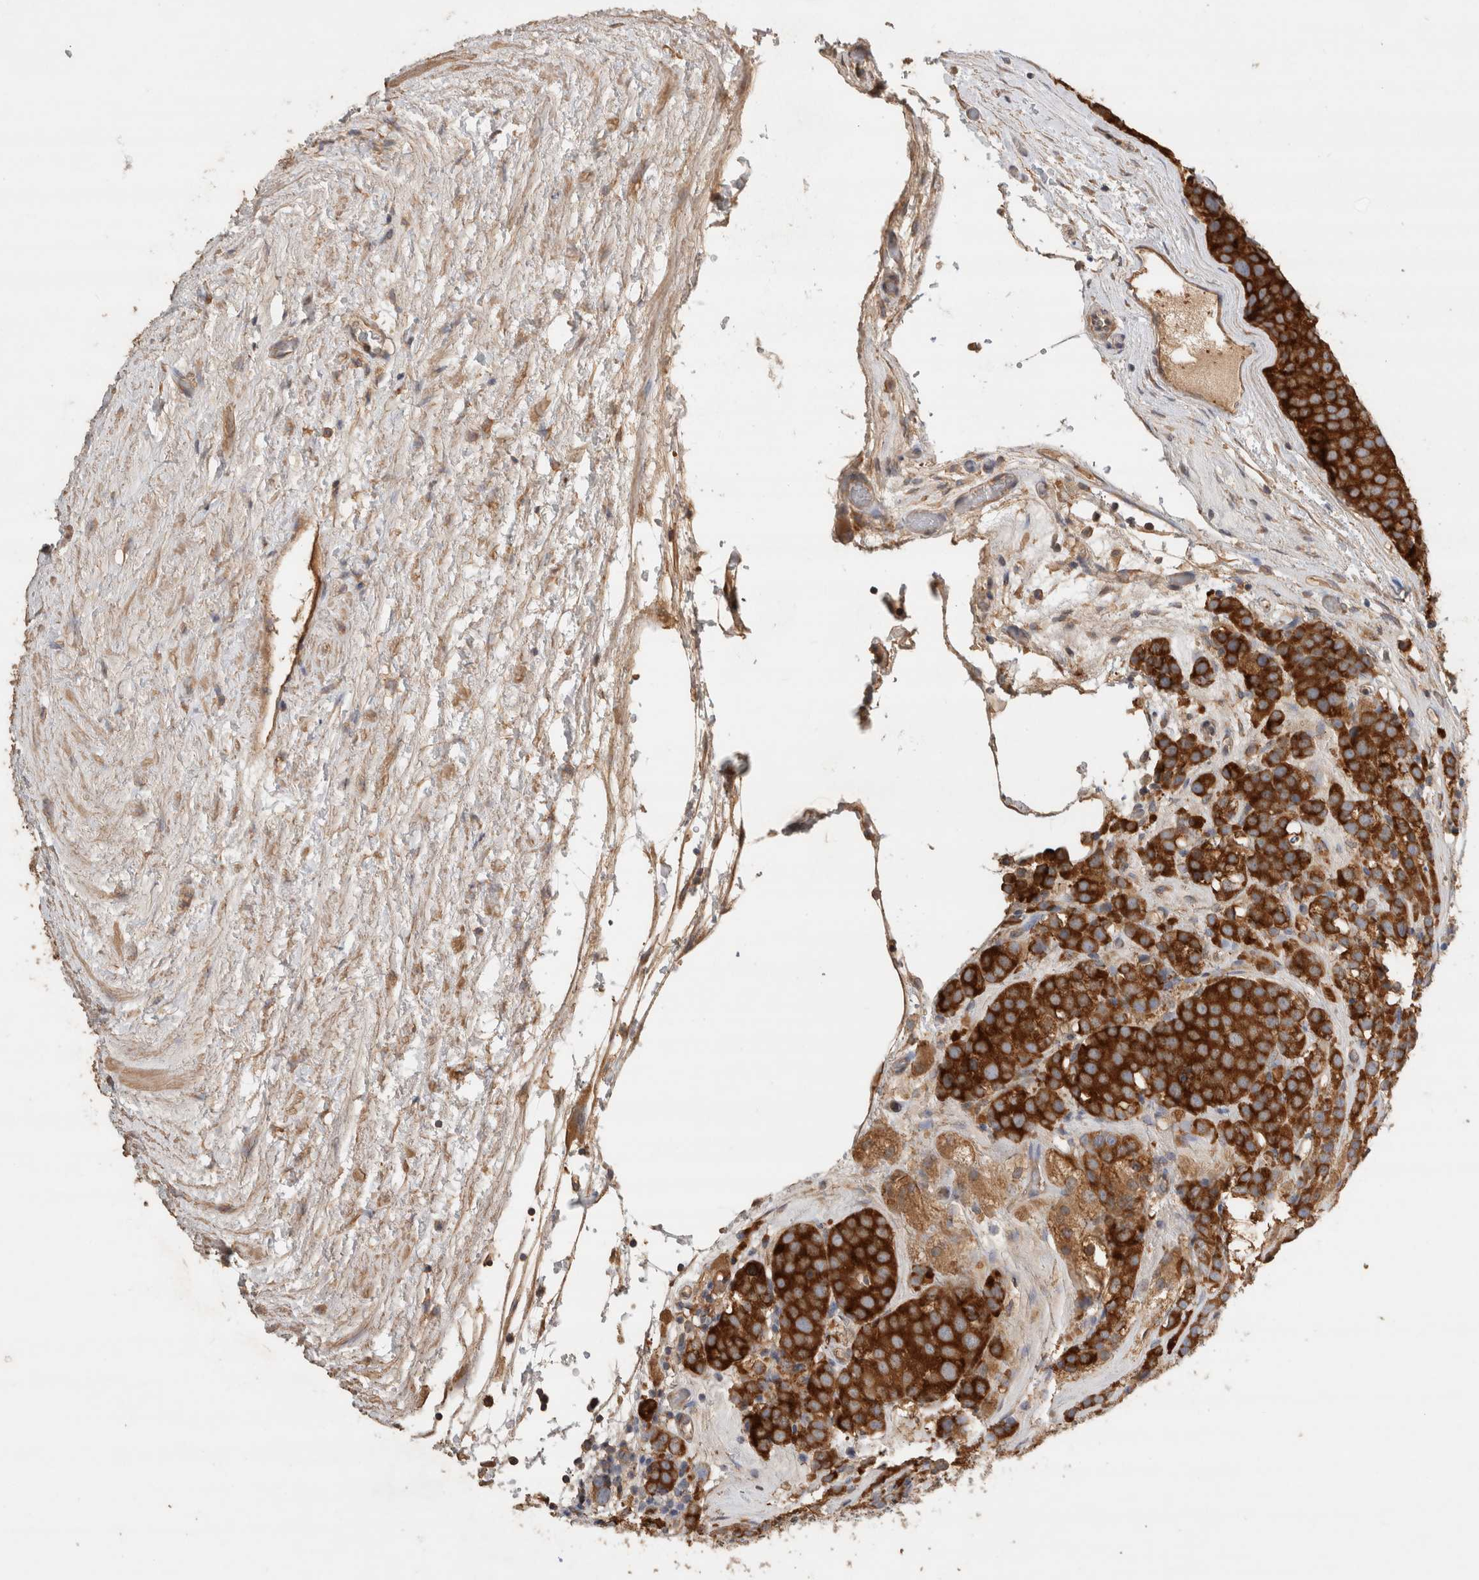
{"staining": {"intensity": "strong", "quantity": ">75%", "location": "cytoplasmic/membranous"}, "tissue": "testis cancer", "cell_type": "Tumor cells", "image_type": "cancer", "snomed": [{"axis": "morphology", "description": "Seminoma, NOS"}, {"axis": "topography", "description": "Testis"}], "caption": "This is a photomicrograph of immunohistochemistry staining of testis cancer (seminoma), which shows strong positivity in the cytoplasmic/membranous of tumor cells.", "gene": "EIF4G3", "patient": {"sex": "male", "age": 71}}